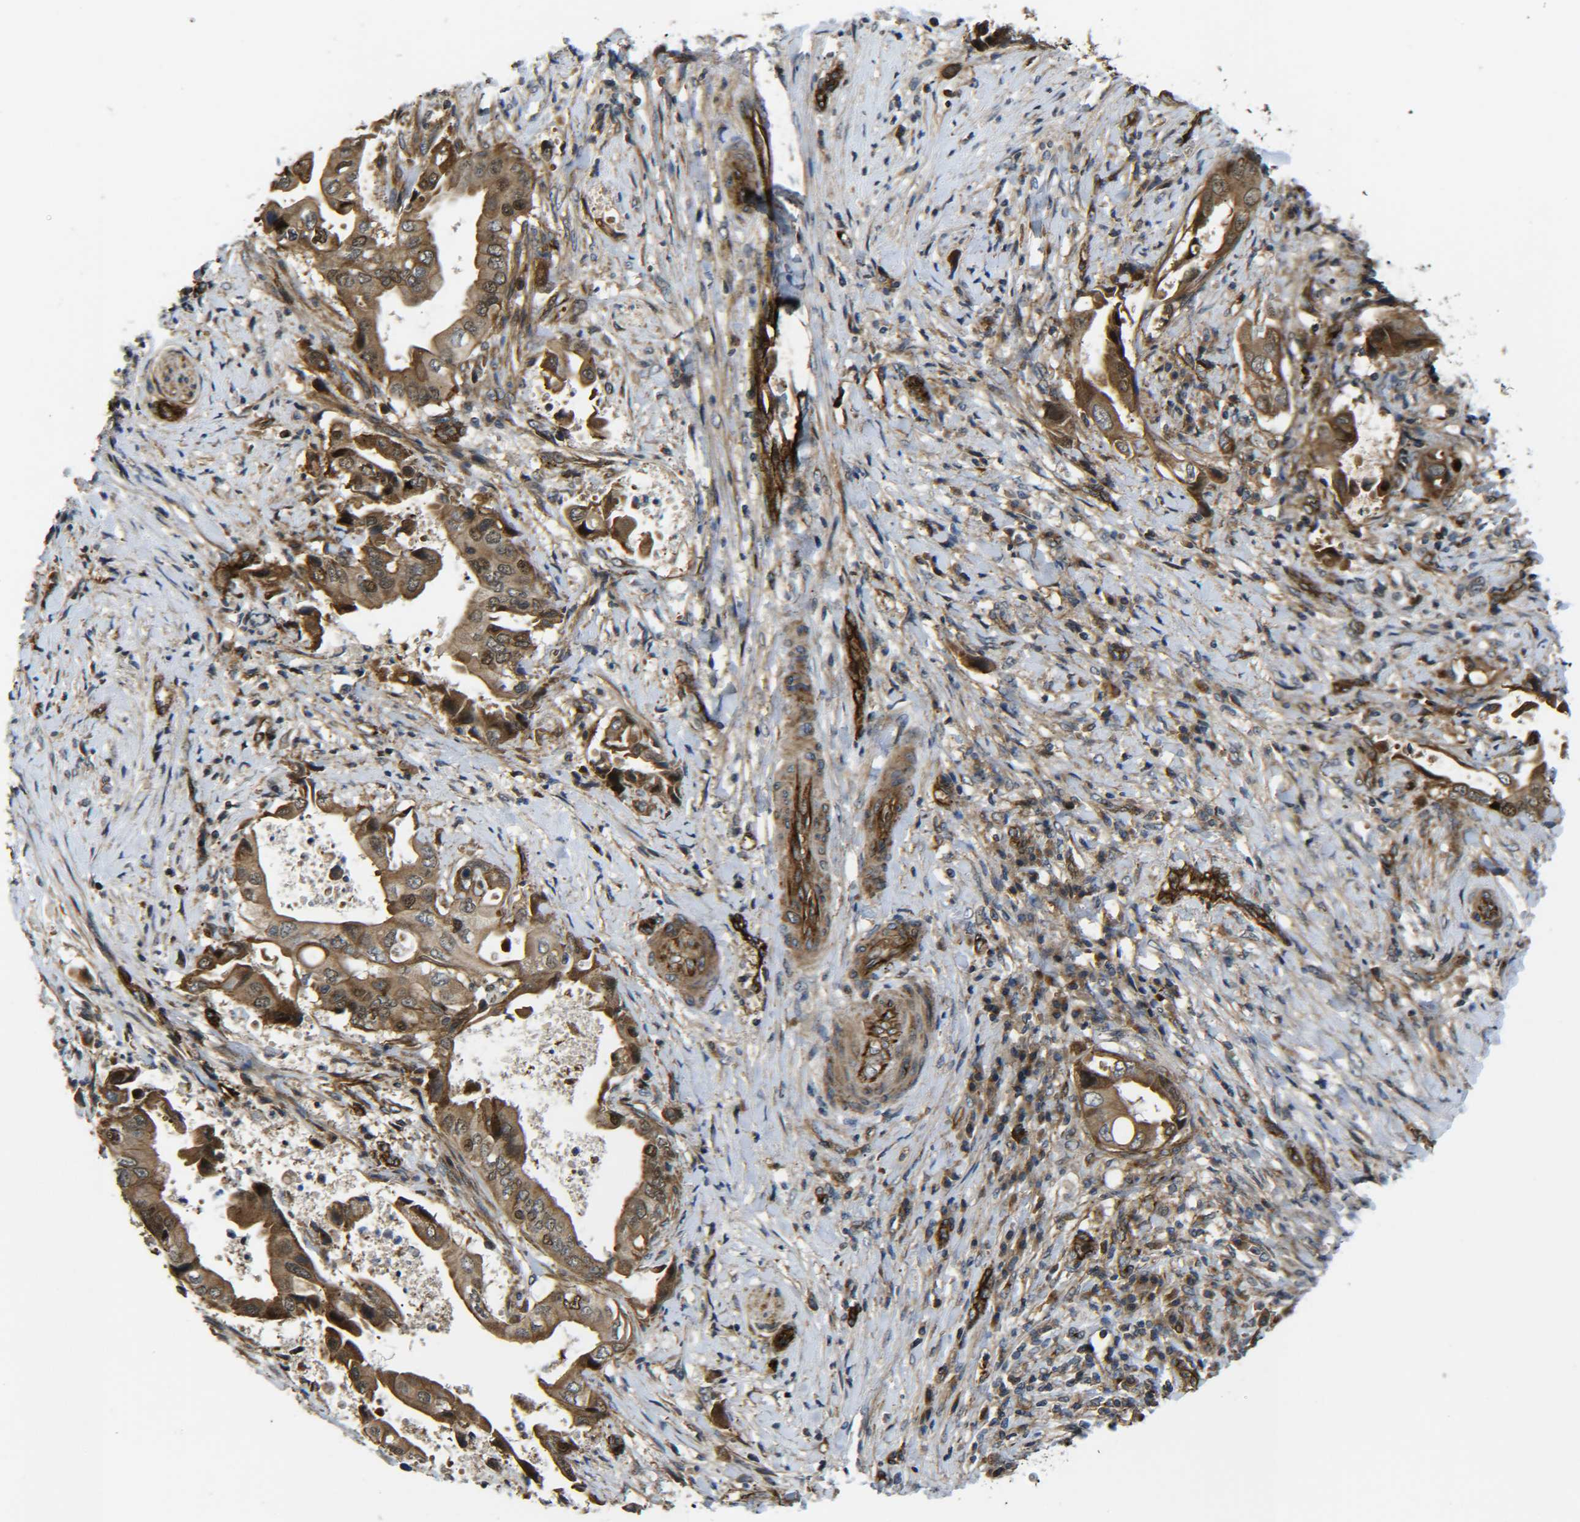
{"staining": {"intensity": "moderate", "quantity": ">75%", "location": "cytoplasmic/membranous,nuclear"}, "tissue": "liver cancer", "cell_type": "Tumor cells", "image_type": "cancer", "snomed": [{"axis": "morphology", "description": "Cholangiocarcinoma"}, {"axis": "topography", "description": "Liver"}], "caption": "Protein expression by immunohistochemistry (IHC) demonstrates moderate cytoplasmic/membranous and nuclear positivity in about >75% of tumor cells in liver cholangiocarcinoma.", "gene": "ECE1", "patient": {"sex": "male", "age": 58}}